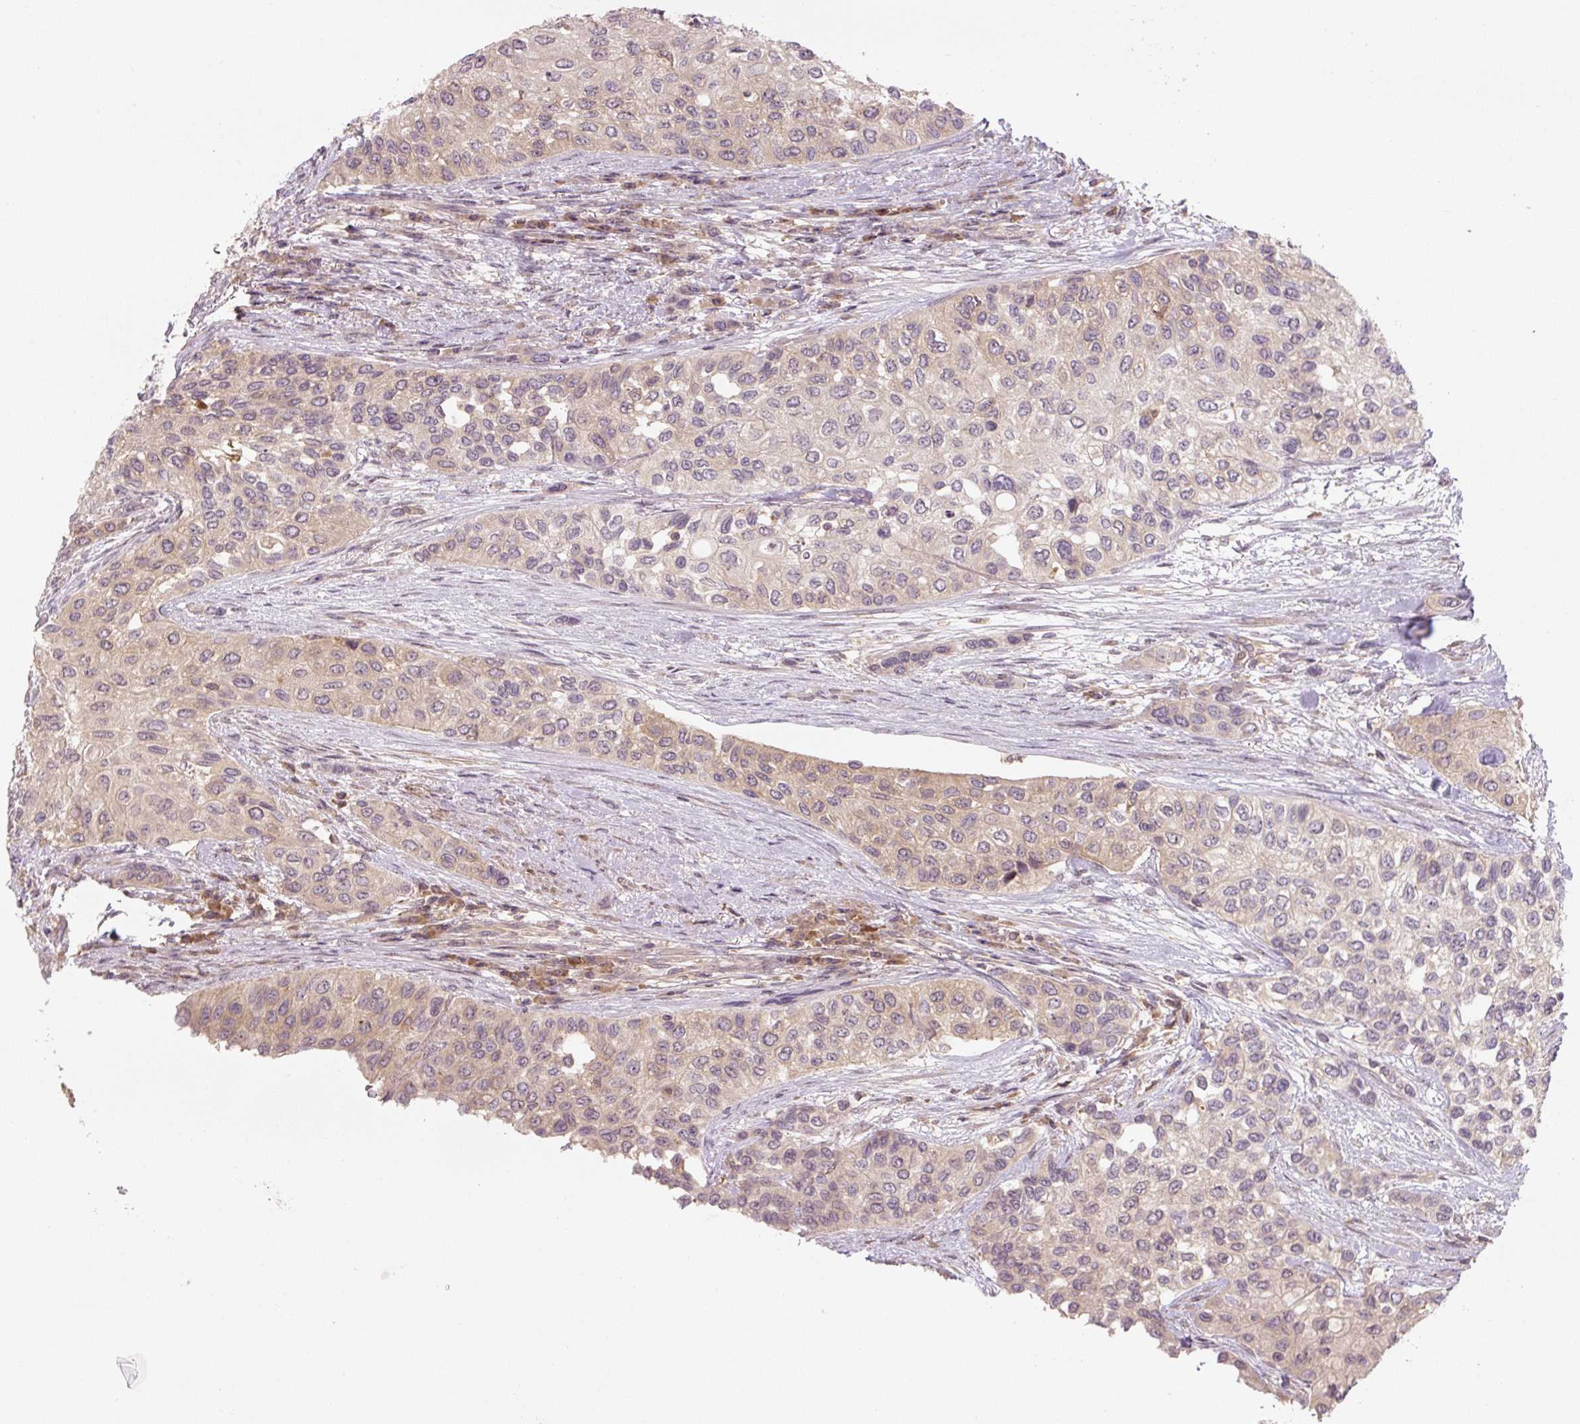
{"staining": {"intensity": "weak", "quantity": "<25%", "location": "cytoplasmic/membranous"}, "tissue": "urothelial cancer", "cell_type": "Tumor cells", "image_type": "cancer", "snomed": [{"axis": "morphology", "description": "Normal tissue, NOS"}, {"axis": "morphology", "description": "Urothelial carcinoma, High grade"}, {"axis": "topography", "description": "Vascular tissue"}, {"axis": "topography", "description": "Urinary bladder"}], "caption": "This is an IHC photomicrograph of urothelial cancer. There is no staining in tumor cells.", "gene": "C2orf73", "patient": {"sex": "female", "age": 56}}